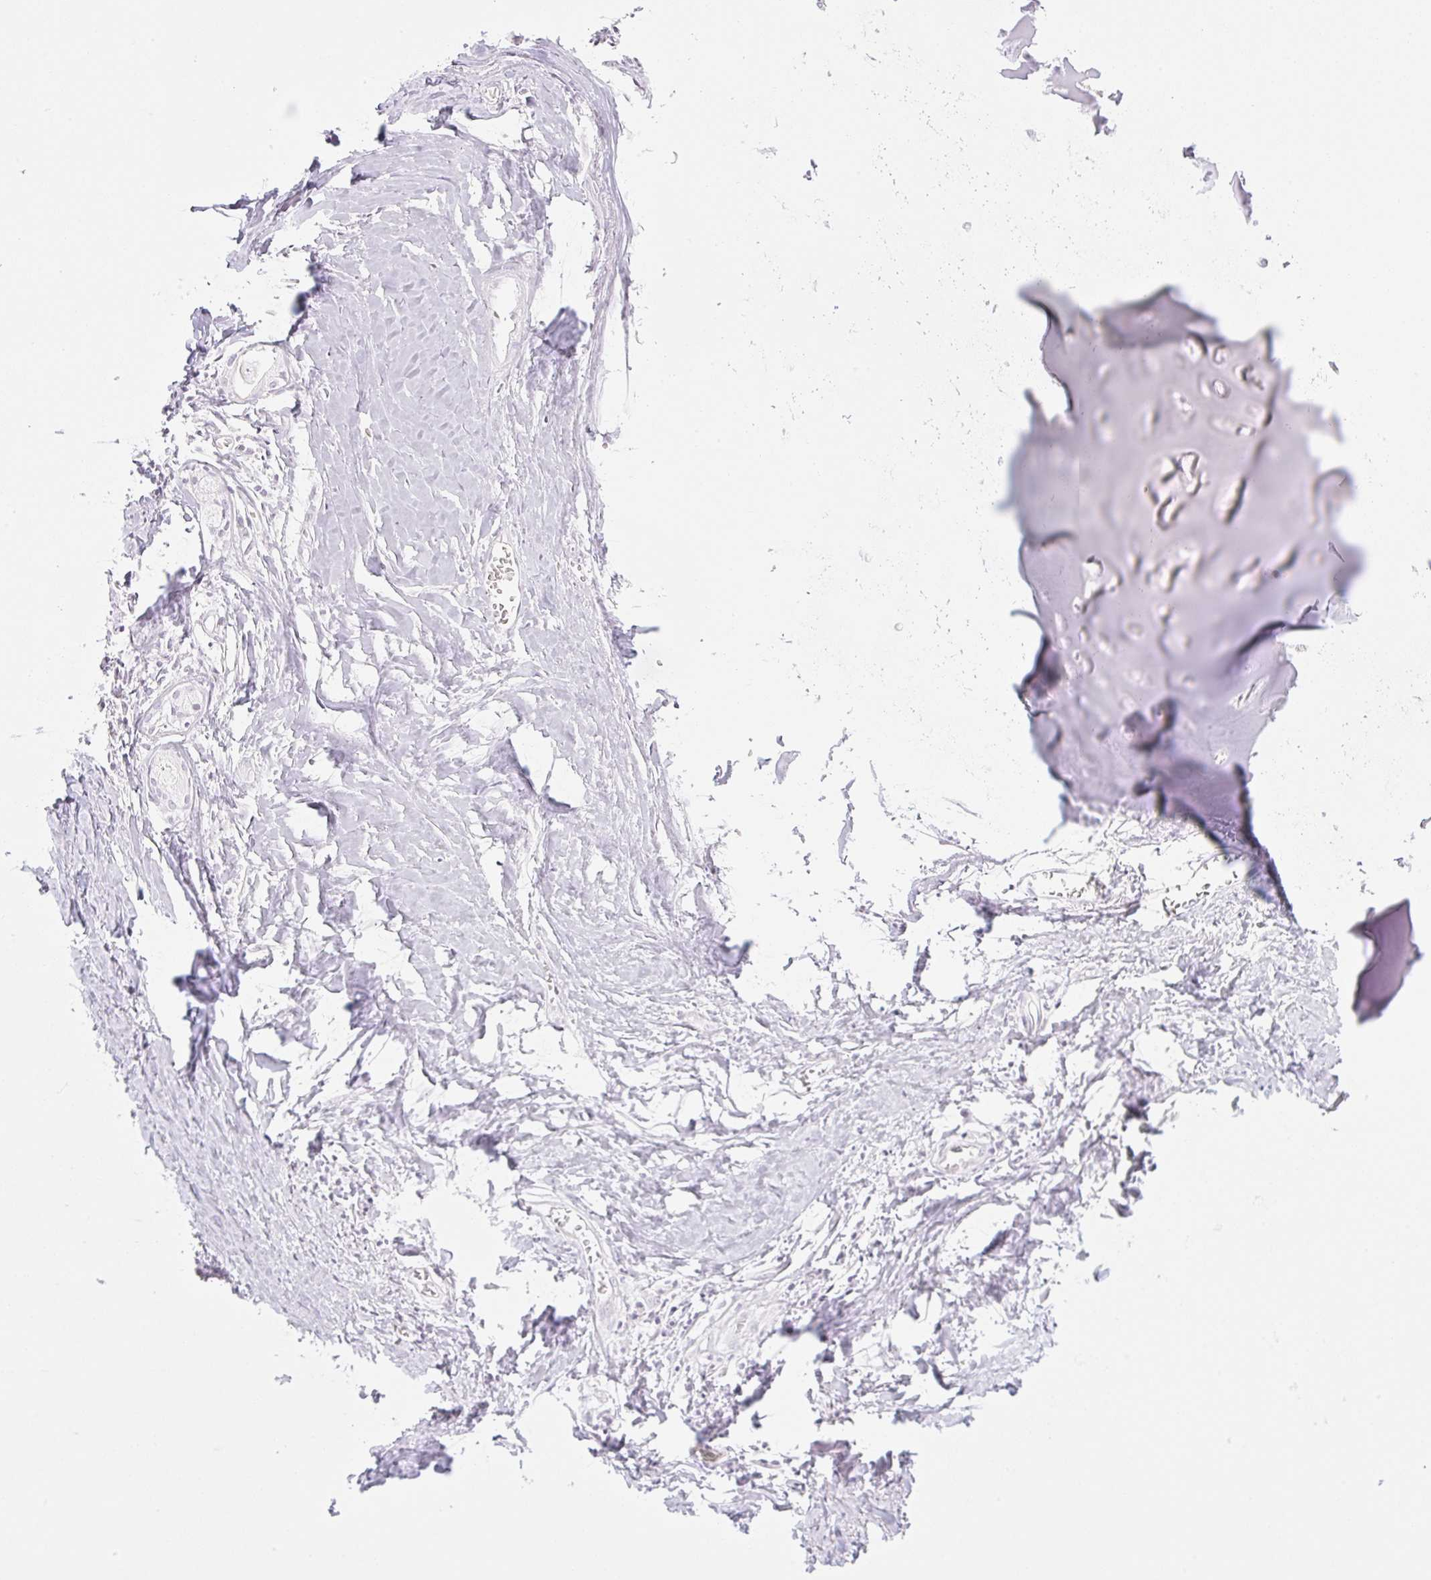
{"staining": {"intensity": "negative", "quantity": "none", "location": "none"}, "tissue": "adipose tissue", "cell_type": "Adipocytes", "image_type": "normal", "snomed": [{"axis": "morphology", "description": "Normal tissue, NOS"}, {"axis": "topography", "description": "Cartilage tissue"}], "caption": "An immunohistochemistry micrograph of normal adipose tissue is shown. There is no staining in adipocytes of adipose tissue. The staining is performed using DAB (3,3'-diaminobenzidine) brown chromogen with nuclei counter-stained in using hematoxylin.", "gene": "SYNE3", "patient": {"sex": "male", "age": 57}}